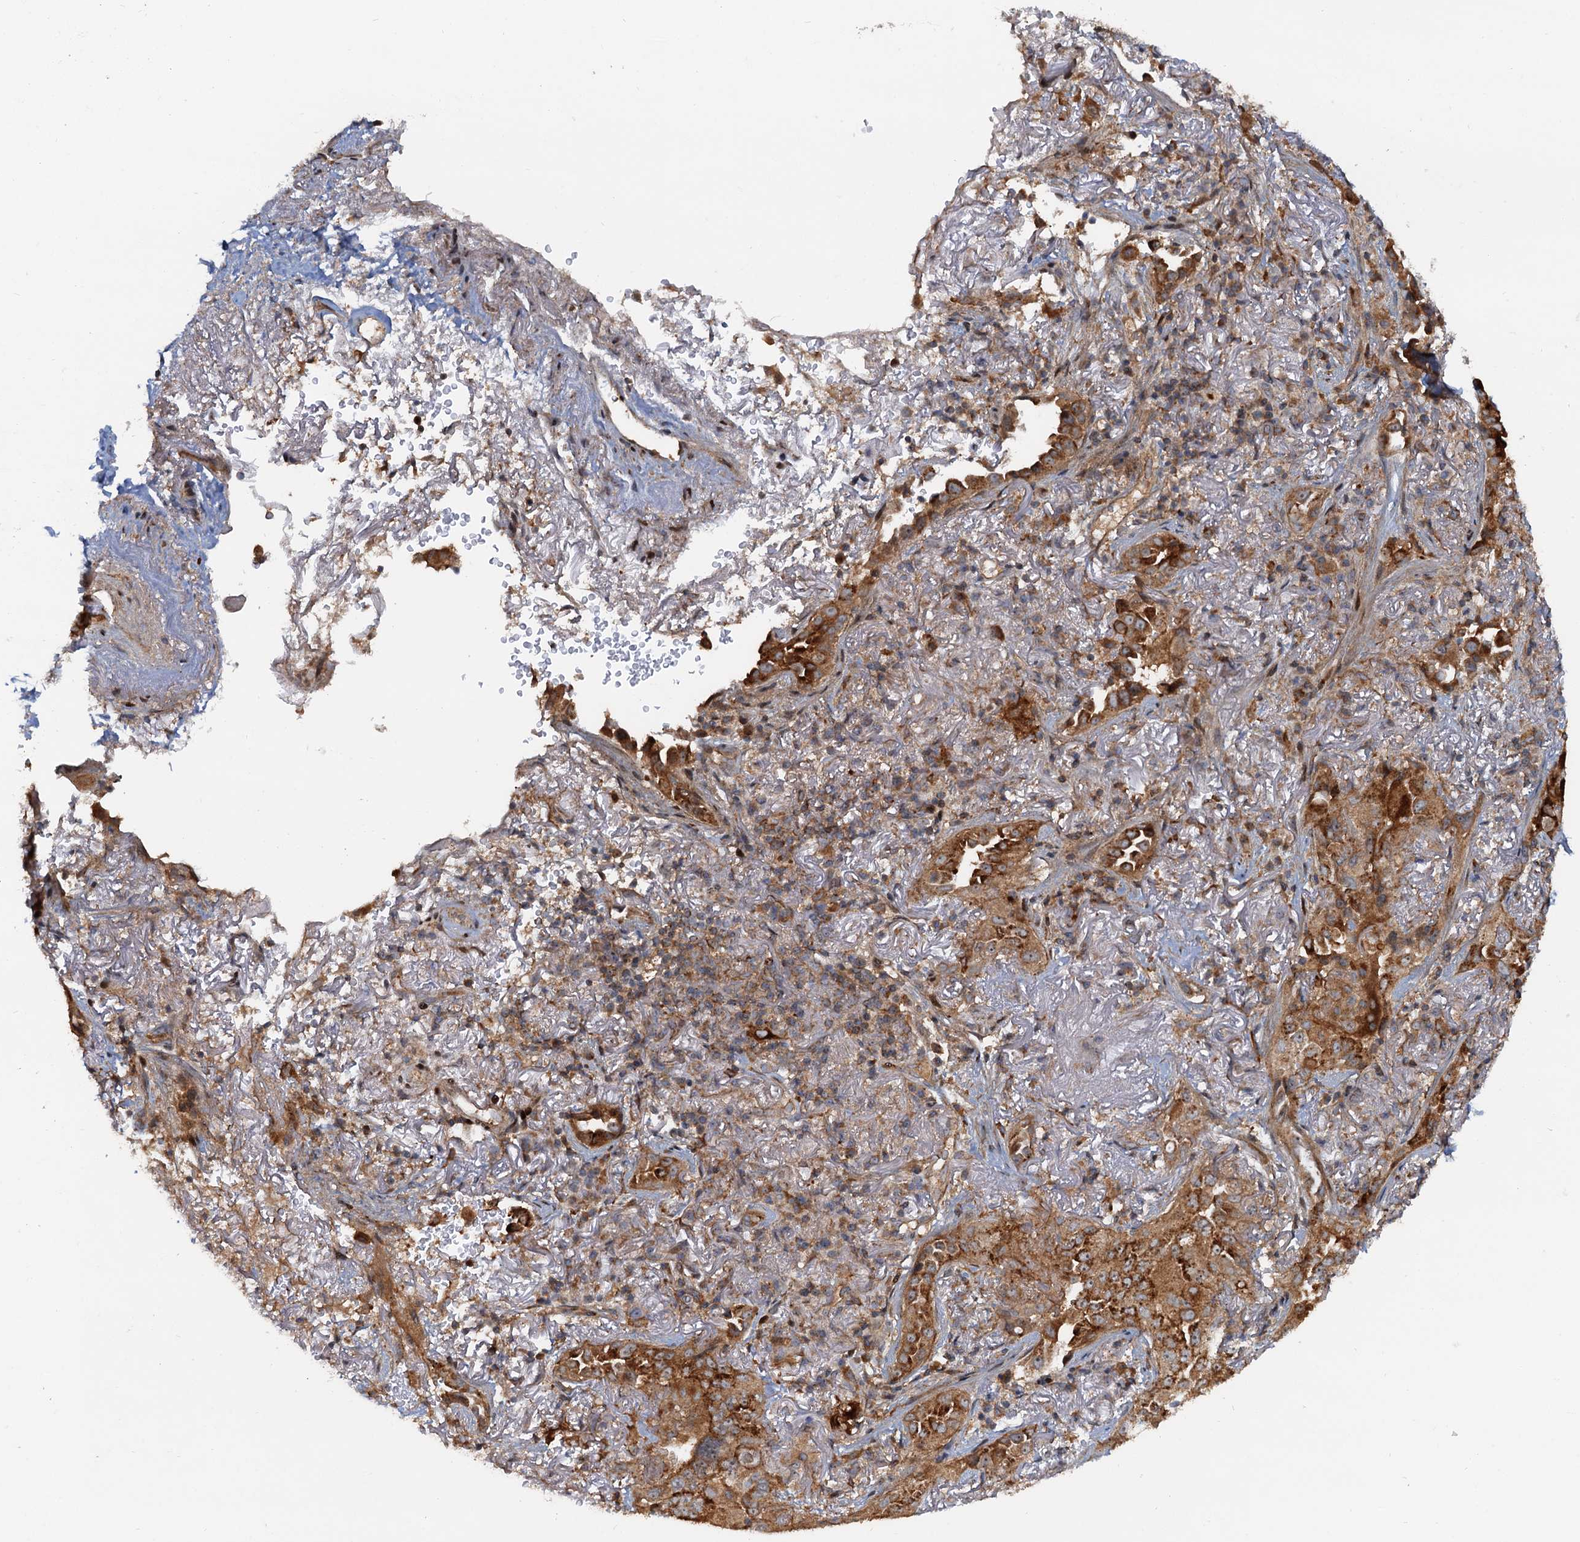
{"staining": {"intensity": "strong", "quantity": ">75%", "location": "cytoplasmic/membranous"}, "tissue": "lung cancer", "cell_type": "Tumor cells", "image_type": "cancer", "snomed": [{"axis": "morphology", "description": "Adenocarcinoma, NOS"}, {"axis": "topography", "description": "Lung"}], "caption": "Protein staining by immunohistochemistry (IHC) shows strong cytoplasmic/membranous positivity in about >75% of tumor cells in lung adenocarcinoma.", "gene": "TOLLIP", "patient": {"sex": "female", "age": 69}}